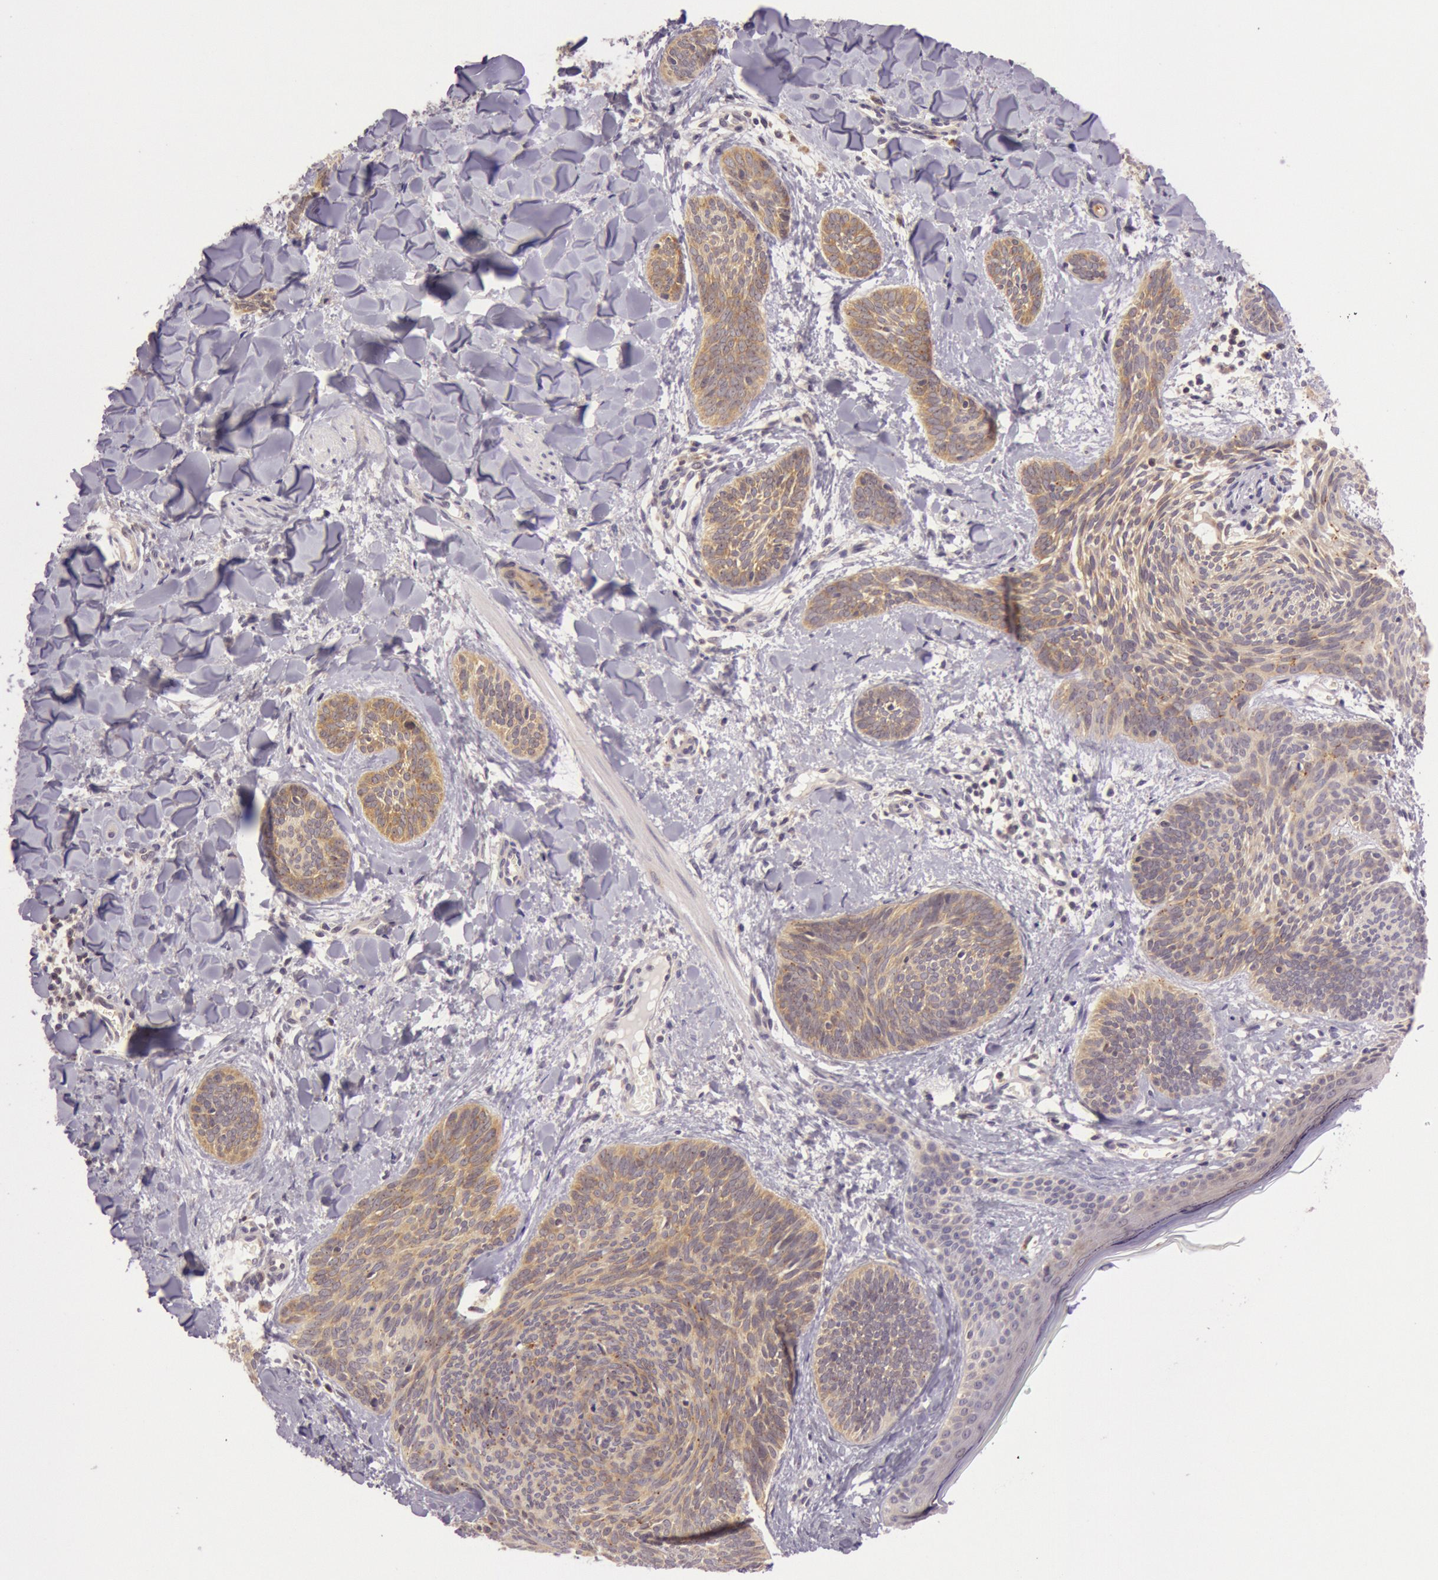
{"staining": {"intensity": "moderate", "quantity": ">75%", "location": "cytoplasmic/membranous,nuclear"}, "tissue": "skin cancer", "cell_type": "Tumor cells", "image_type": "cancer", "snomed": [{"axis": "morphology", "description": "Basal cell carcinoma"}, {"axis": "topography", "description": "Skin"}], "caption": "Skin cancer was stained to show a protein in brown. There is medium levels of moderate cytoplasmic/membranous and nuclear staining in about >75% of tumor cells. Using DAB (brown) and hematoxylin (blue) stains, captured at high magnification using brightfield microscopy.", "gene": "CDK16", "patient": {"sex": "female", "age": 81}}